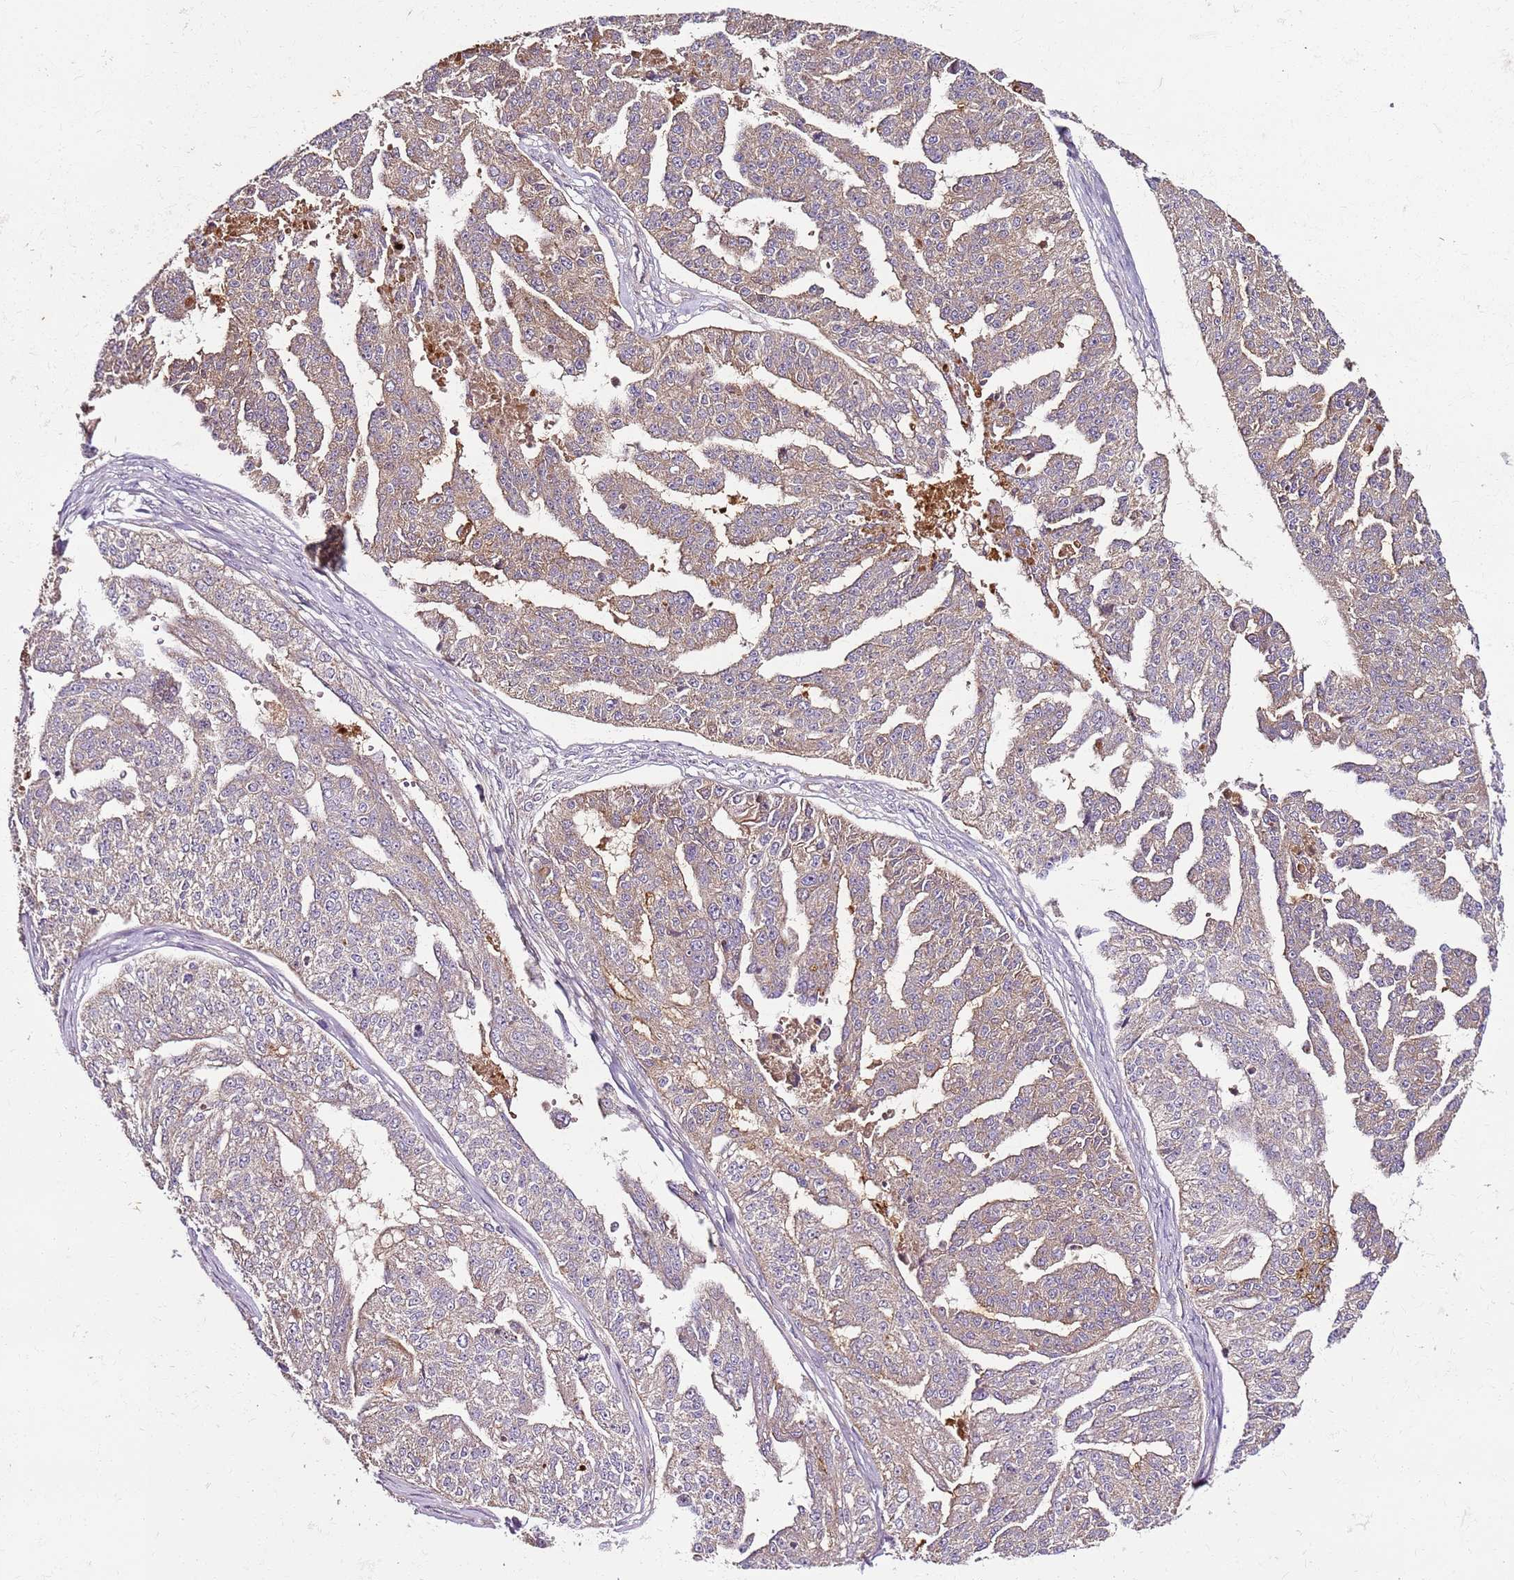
{"staining": {"intensity": "weak", "quantity": "25%-75%", "location": "cytoplasmic/membranous"}, "tissue": "ovarian cancer", "cell_type": "Tumor cells", "image_type": "cancer", "snomed": [{"axis": "morphology", "description": "Cystadenocarcinoma, serous, NOS"}, {"axis": "topography", "description": "Ovary"}], "caption": "Immunohistochemistry of ovarian serous cystadenocarcinoma displays low levels of weak cytoplasmic/membranous positivity in about 25%-75% of tumor cells. (Stains: DAB in brown, nuclei in blue, Microscopy: brightfield microscopy at high magnification).", "gene": "KRTAP21-3", "patient": {"sex": "female", "age": 58}}